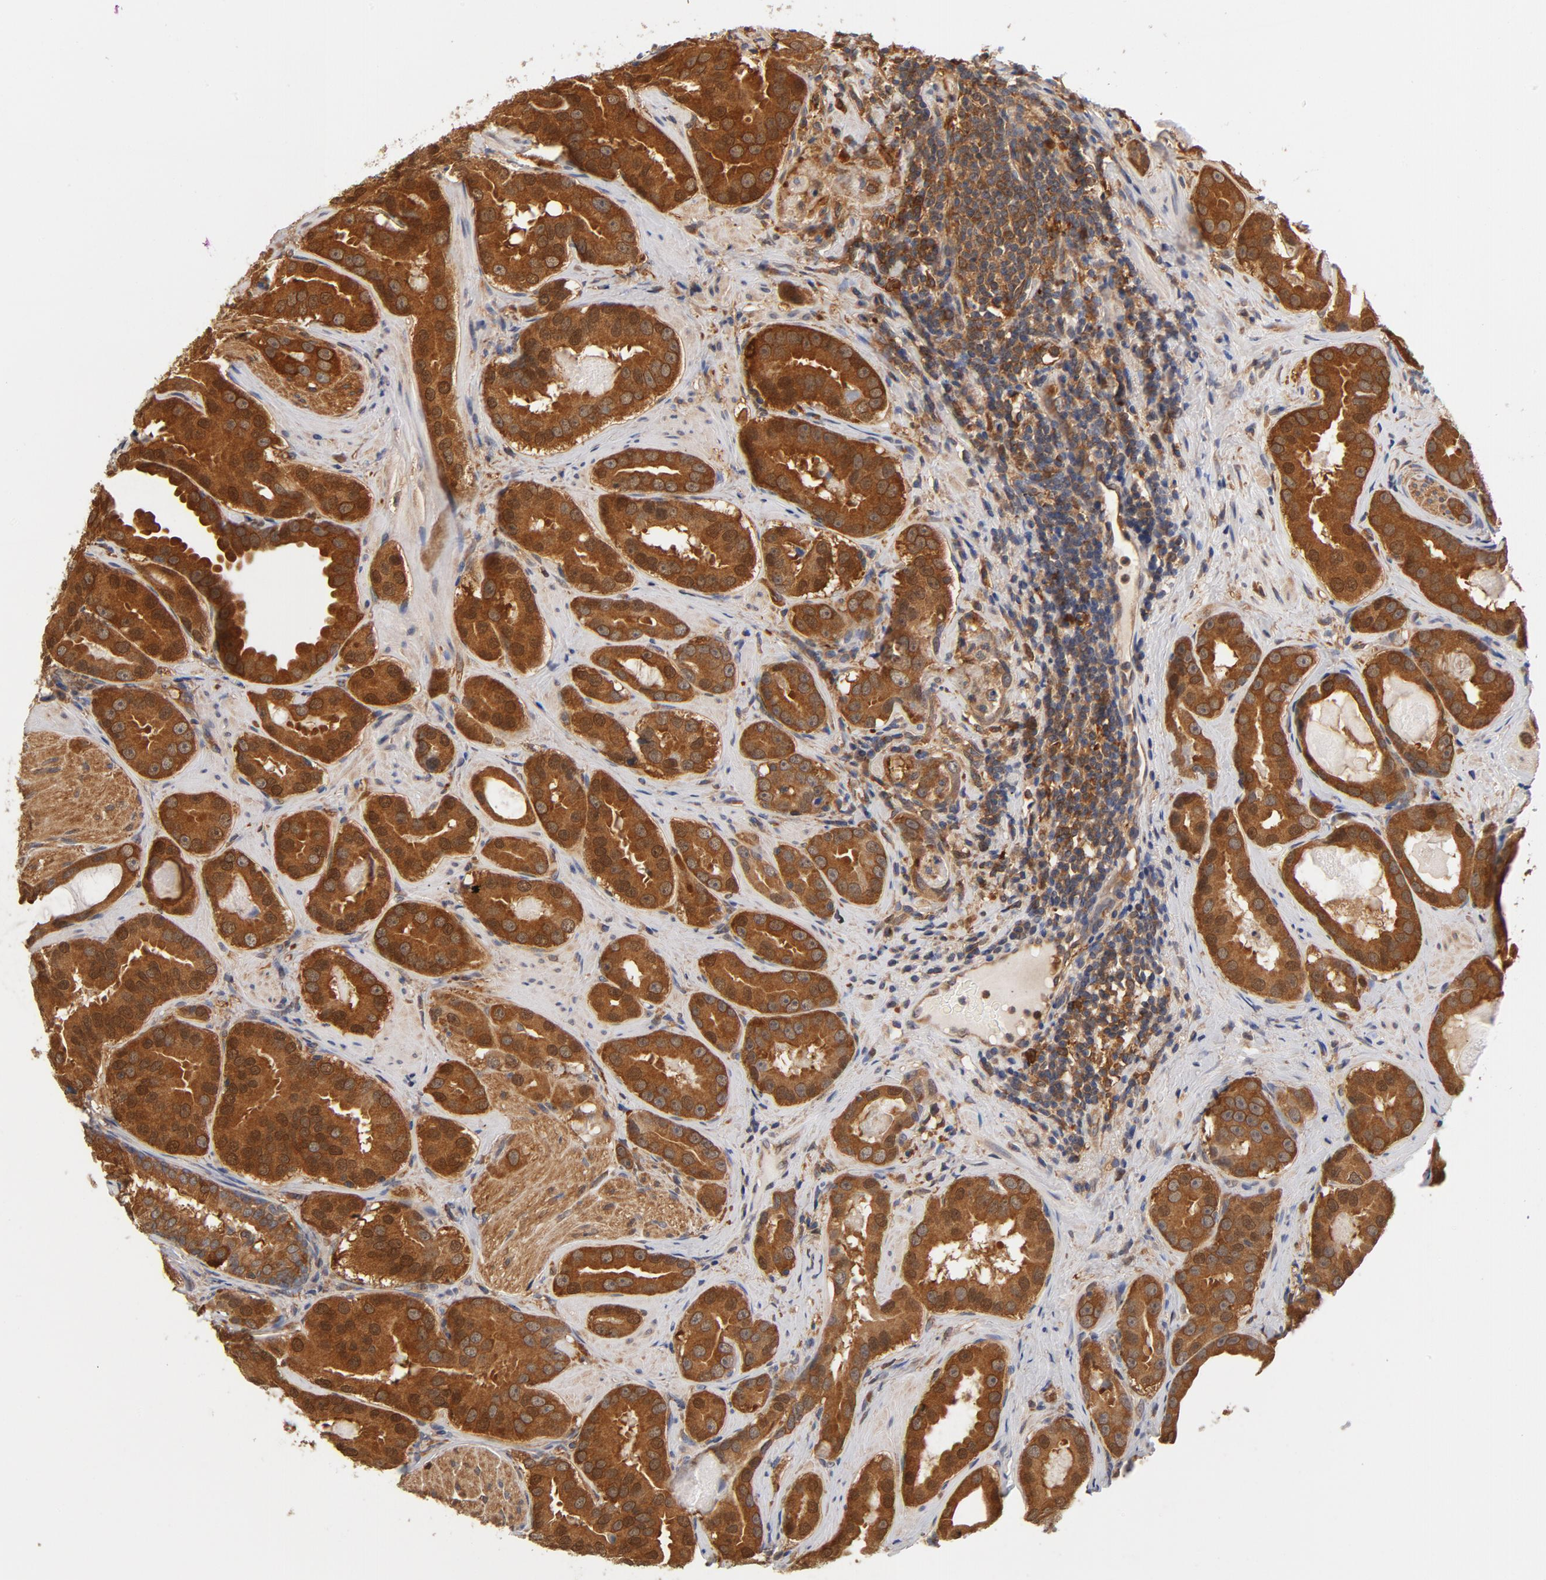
{"staining": {"intensity": "strong", "quantity": ">75%", "location": "cytoplasmic/membranous"}, "tissue": "prostate cancer", "cell_type": "Tumor cells", "image_type": "cancer", "snomed": [{"axis": "morphology", "description": "Adenocarcinoma, Low grade"}, {"axis": "topography", "description": "Prostate"}], "caption": "Approximately >75% of tumor cells in human prostate low-grade adenocarcinoma show strong cytoplasmic/membranous protein positivity as visualized by brown immunohistochemical staining.", "gene": "ASMTL", "patient": {"sex": "male", "age": 59}}